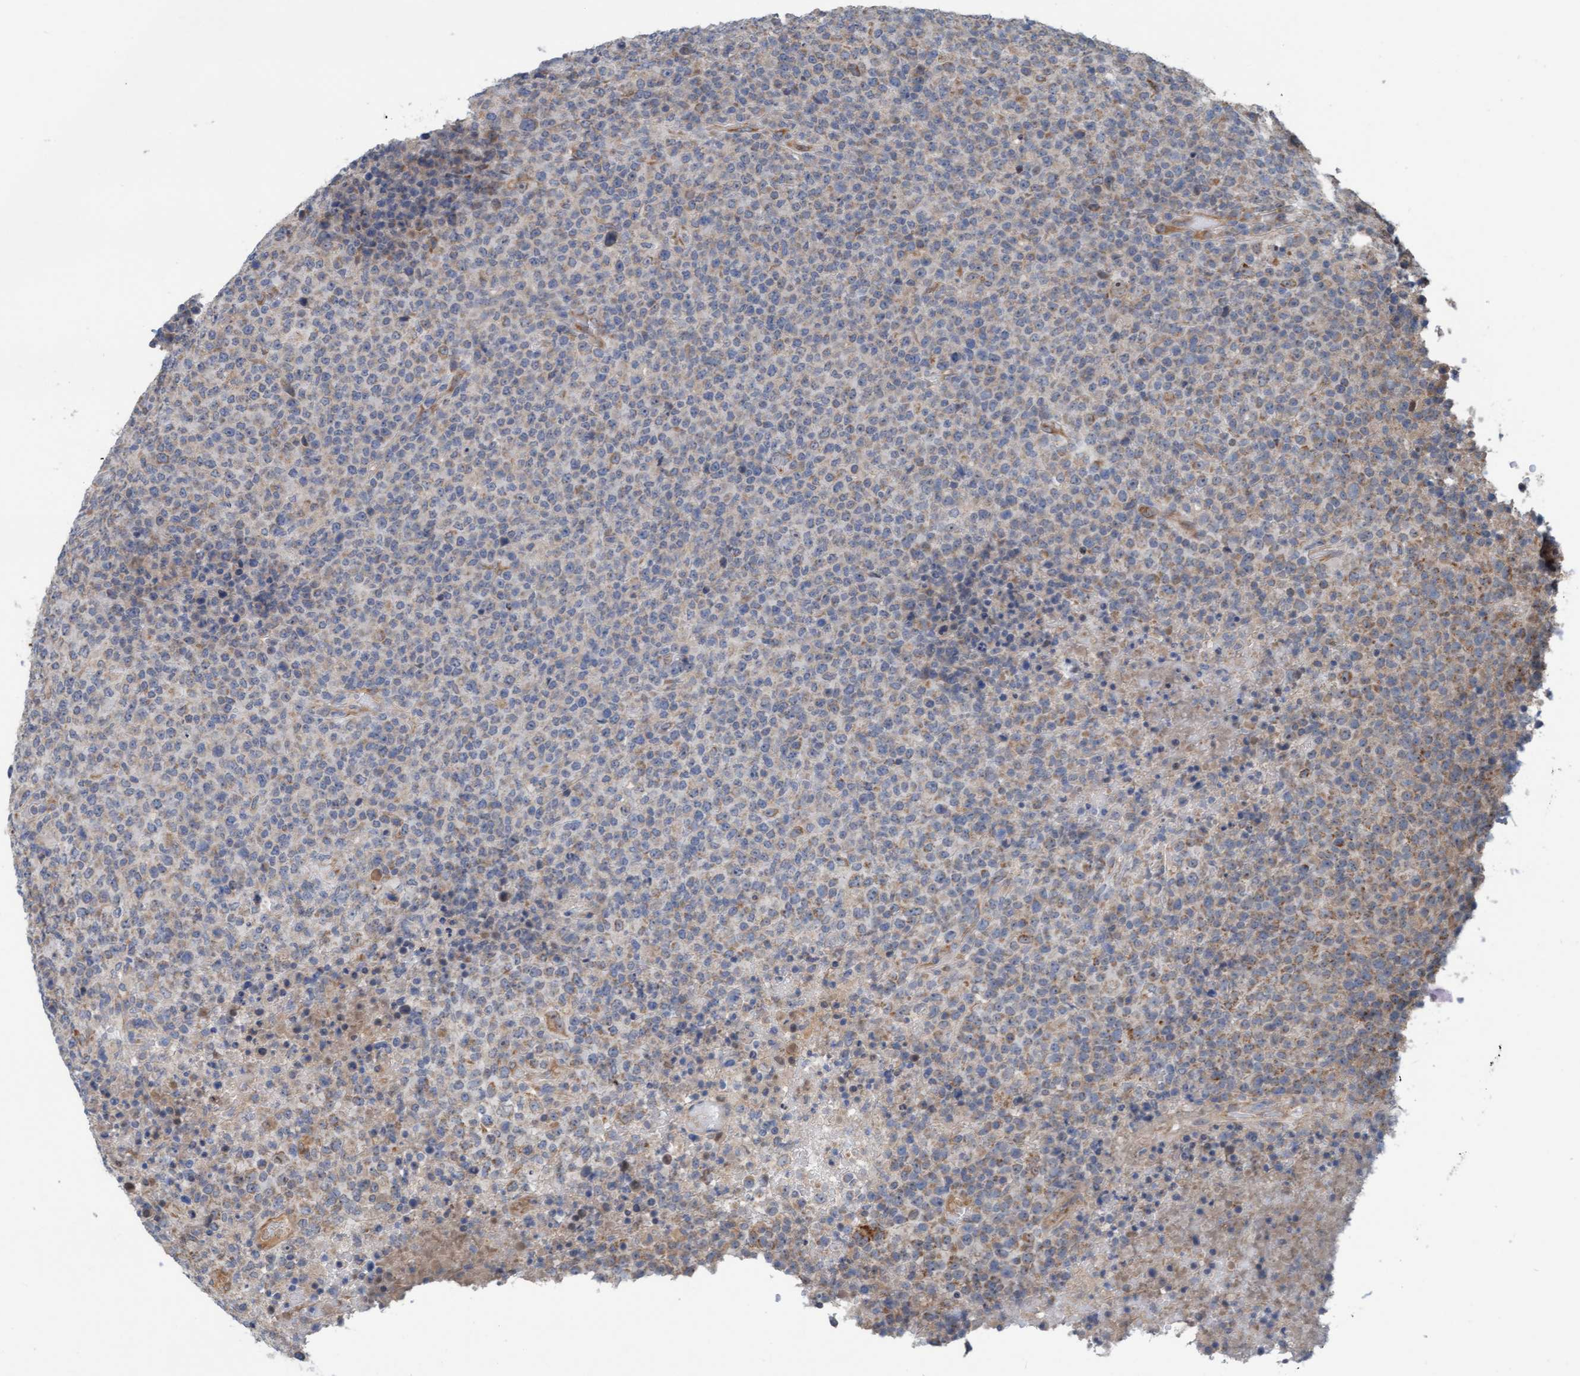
{"staining": {"intensity": "weak", "quantity": "<25%", "location": "cytoplasmic/membranous"}, "tissue": "lymphoma", "cell_type": "Tumor cells", "image_type": "cancer", "snomed": [{"axis": "morphology", "description": "Malignant lymphoma, non-Hodgkin's type, High grade"}, {"axis": "topography", "description": "Lymph node"}], "caption": "Micrograph shows no significant protein expression in tumor cells of malignant lymphoma, non-Hodgkin's type (high-grade).", "gene": "ZNF566", "patient": {"sex": "male", "age": 13}}